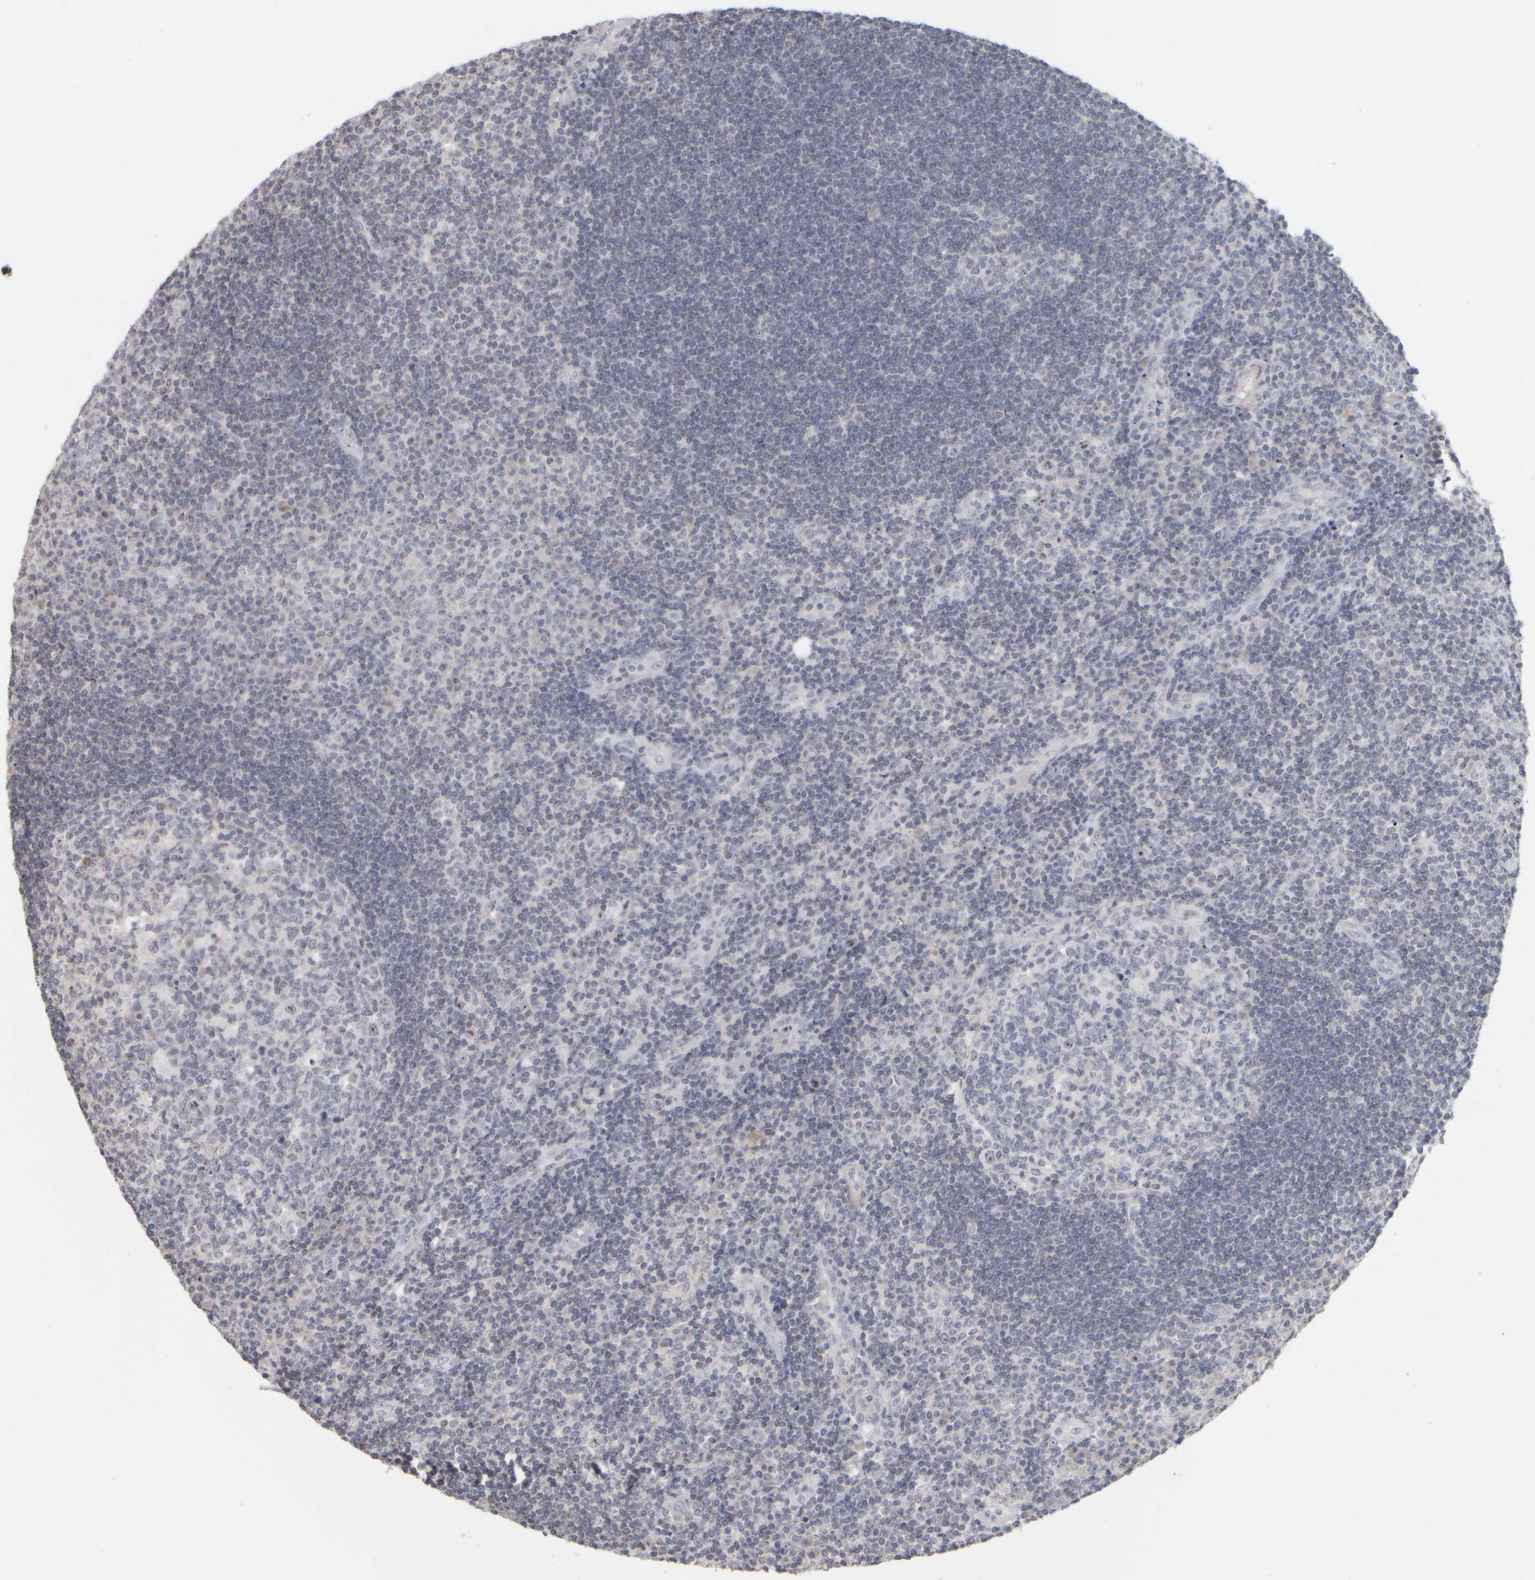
{"staining": {"intensity": "moderate", "quantity": "<25%", "location": "nuclear"}, "tissue": "tonsil", "cell_type": "Germinal center cells", "image_type": "normal", "snomed": [{"axis": "morphology", "description": "Normal tissue, NOS"}, {"axis": "topography", "description": "Tonsil"}], "caption": "Immunohistochemistry micrograph of normal tonsil: tonsil stained using IHC demonstrates low levels of moderate protein expression localized specifically in the nuclear of germinal center cells, appearing as a nuclear brown color.", "gene": "DCXR", "patient": {"sex": "female", "age": 40}}